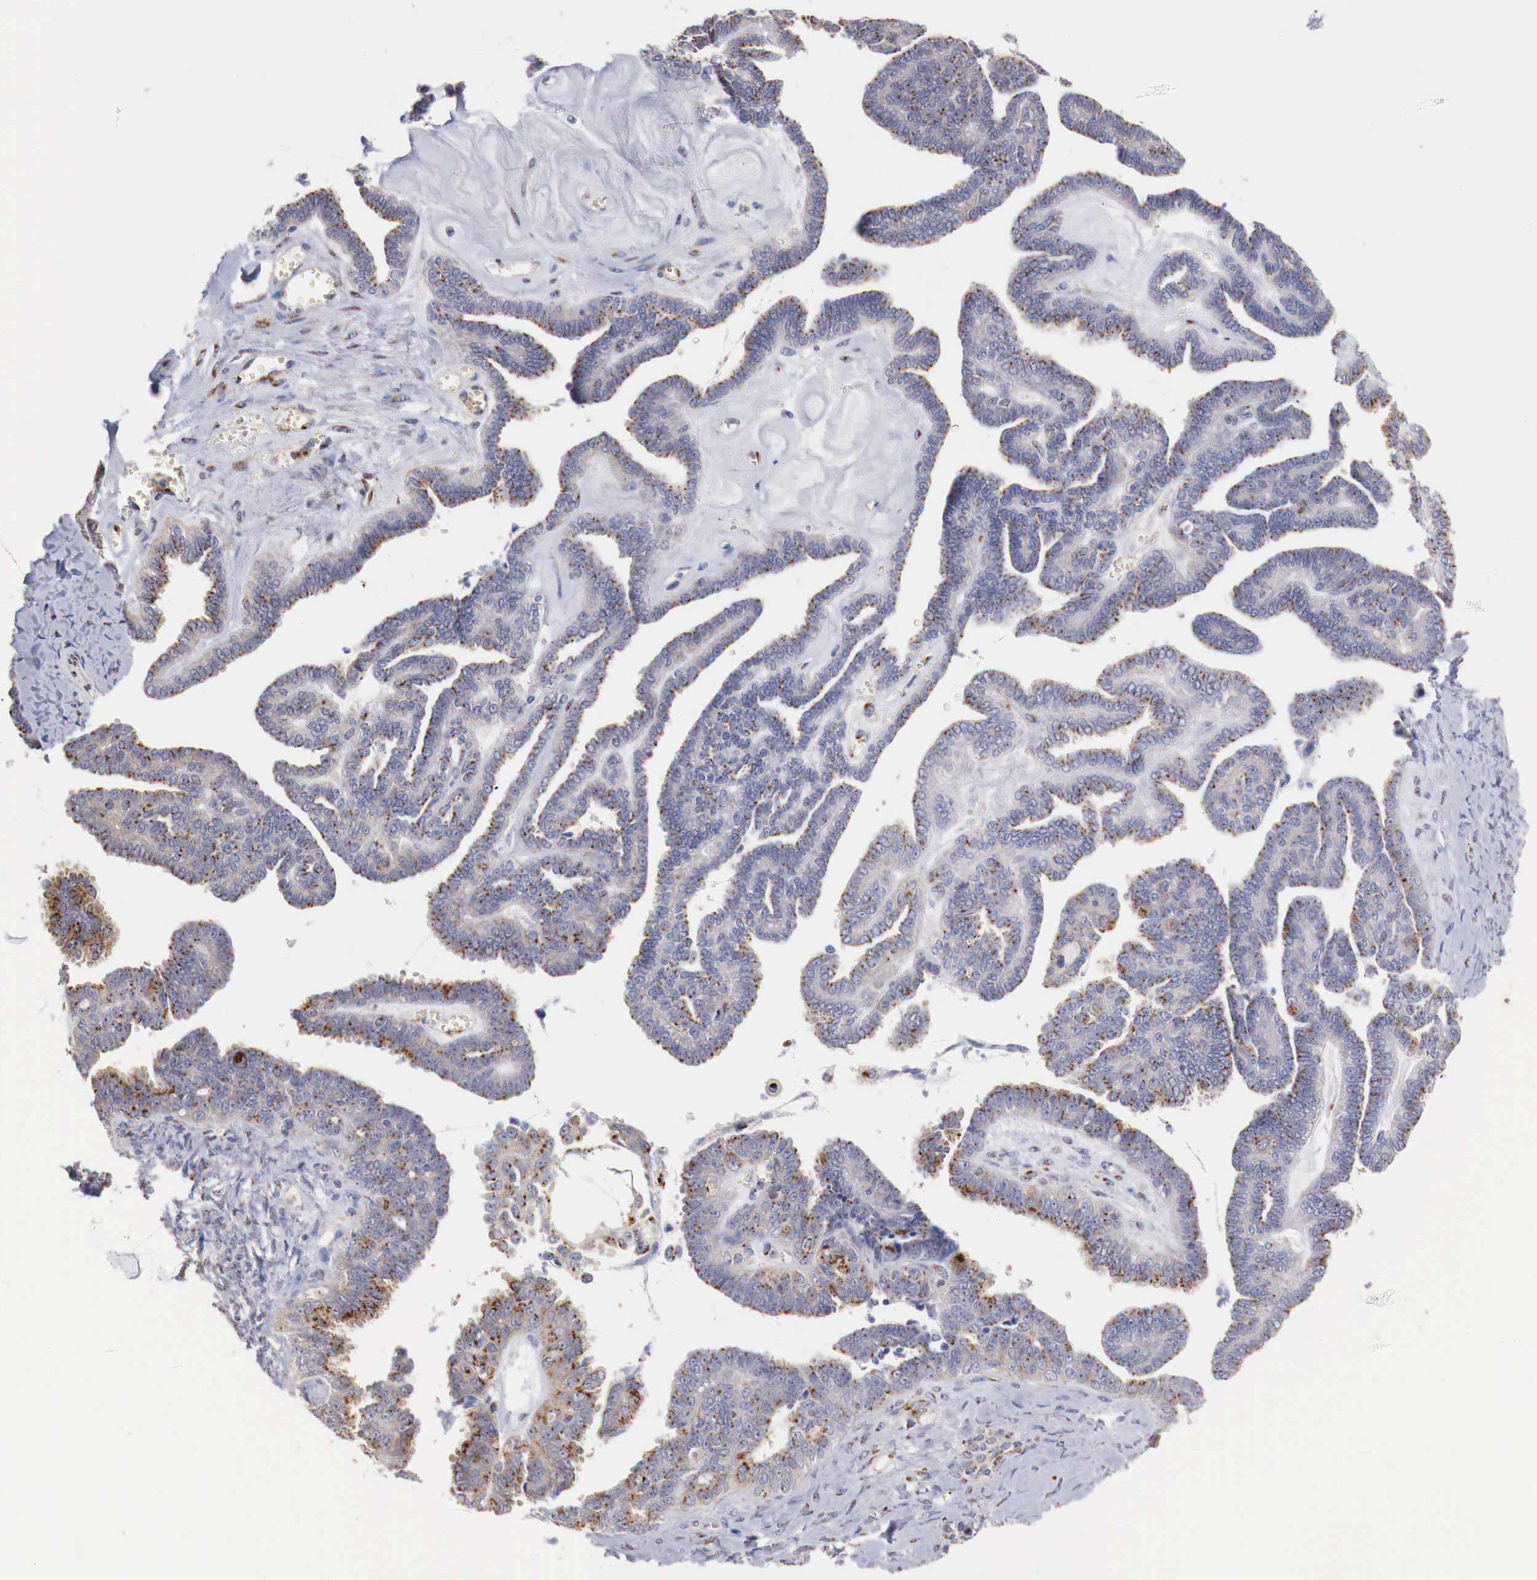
{"staining": {"intensity": "moderate", "quantity": "25%-75%", "location": "cytoplasmic/membranous"}, "tissue": "ovarian cancer", "cell_type": "Tumor cells", "image_type": "cancer", "snomed": [{"axis": "morphology", "description": "Cystadenocarcinoma, serous, NOS"}, {"axis": "topography", "description": "Ovary"}], "caption": "The micrograph displays staining of serous cystadenocarcinoma (ovarian), revealing moderate cytoplasmic/membranous protein staining (brown color) within tumor cells.", "gene": "SYAP1", "patient": {"sex": "female", "age": 71}}